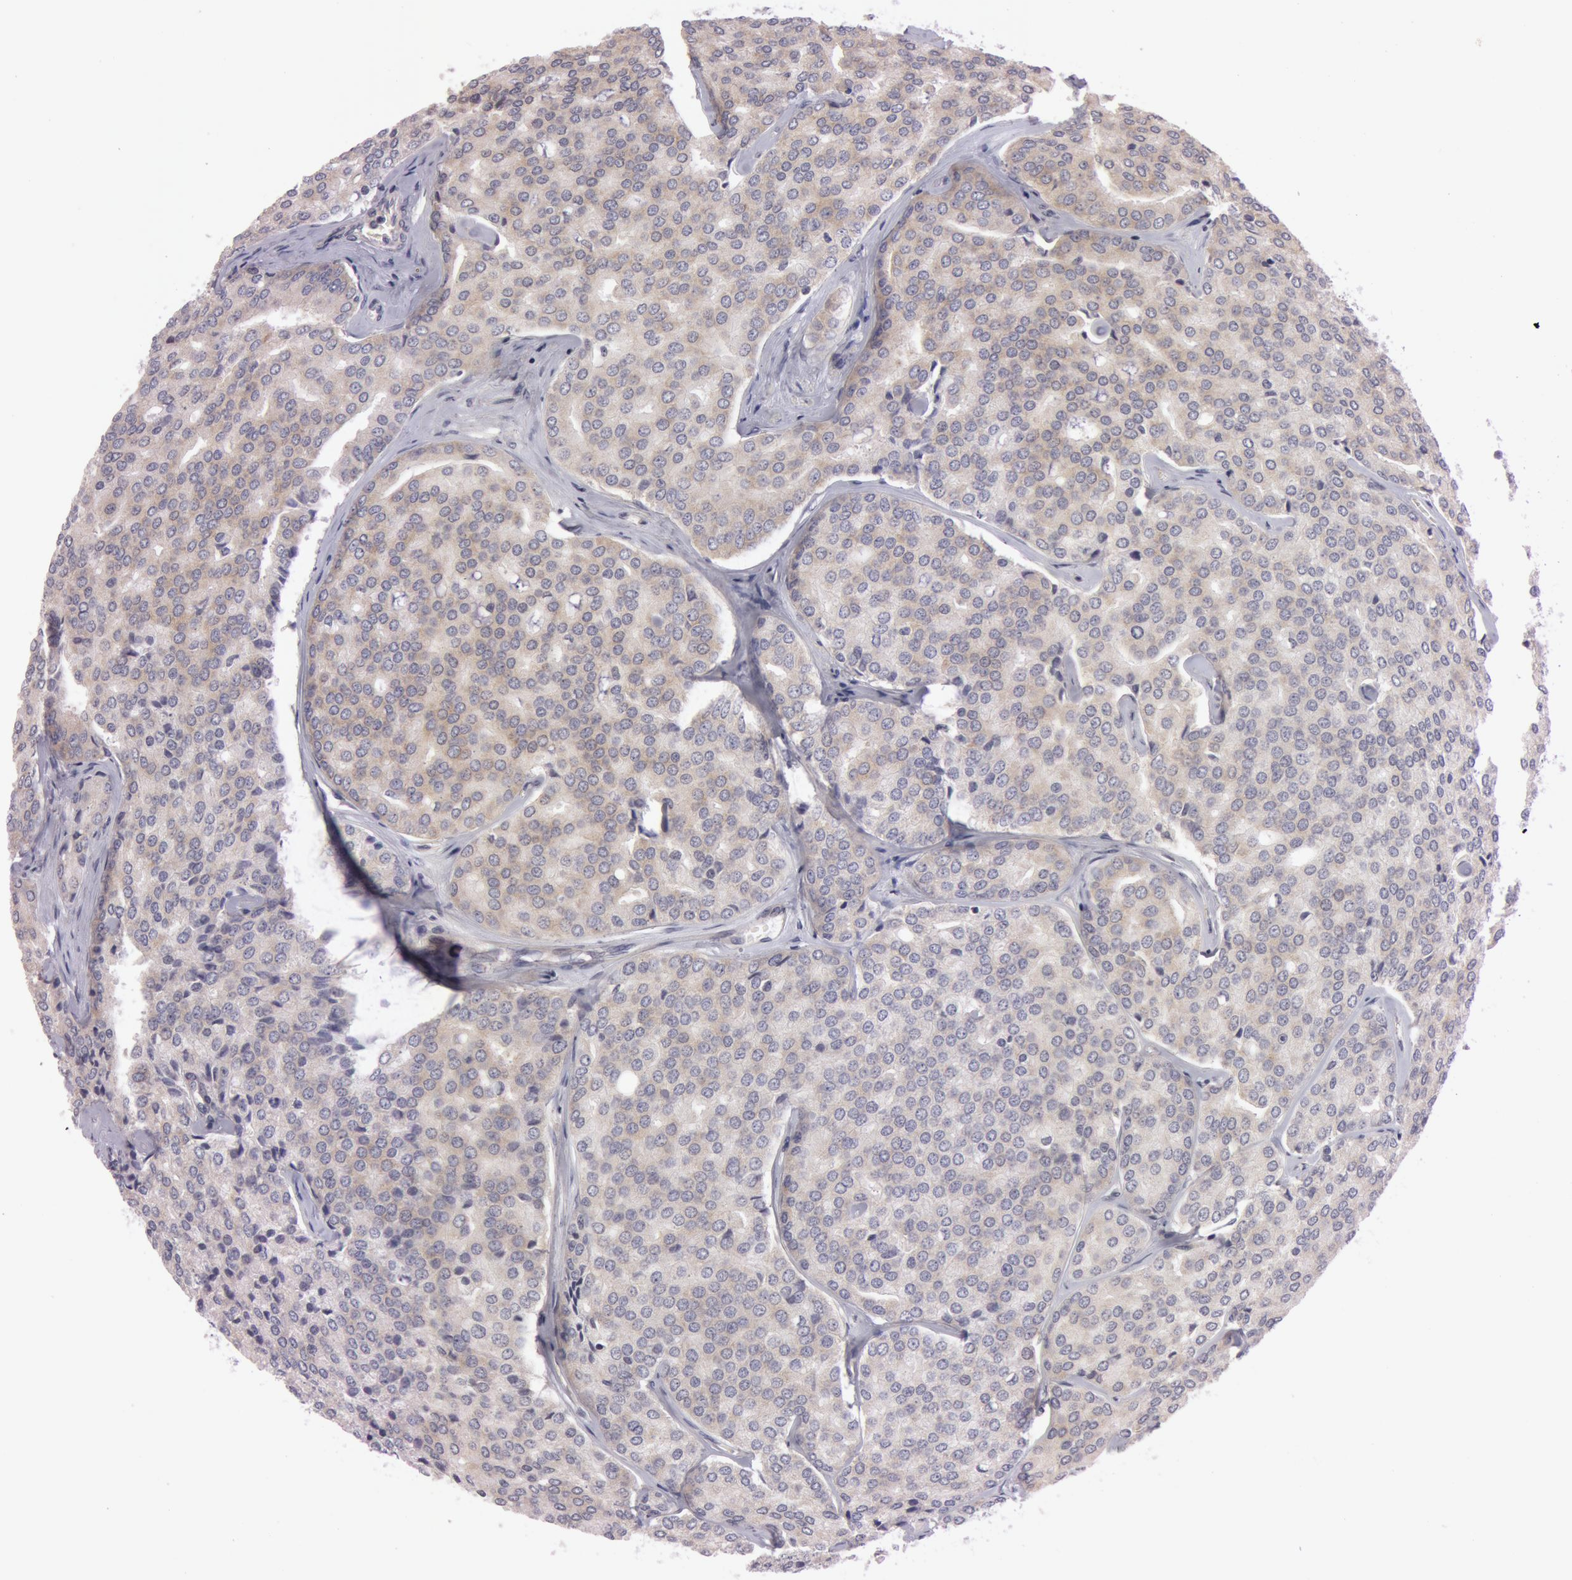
{"staining": {"intensity": "weak", "quantity": "25%-75%", "location": "cytoplasmic/membranous"}, "tissue": "prostate cancer", "cell_type": "Tumor cells", "image_type": "cancer", "snomed": [{"axis": "morphology", "description": "Adenocarcinoma, High grade"}, {"axis": "topography", "description": "Prostate"}], "caption": "This micrograph reveals prostate cancer stained with immunohistochemistry to label a protein in brown. The cytoplasmic/membranous of tumor cells show weak positivity for the protein. Nuclei are counter-stained blue.", "gene": "RALGAPA1", "patient": {"sex": "male", "age": 64}}